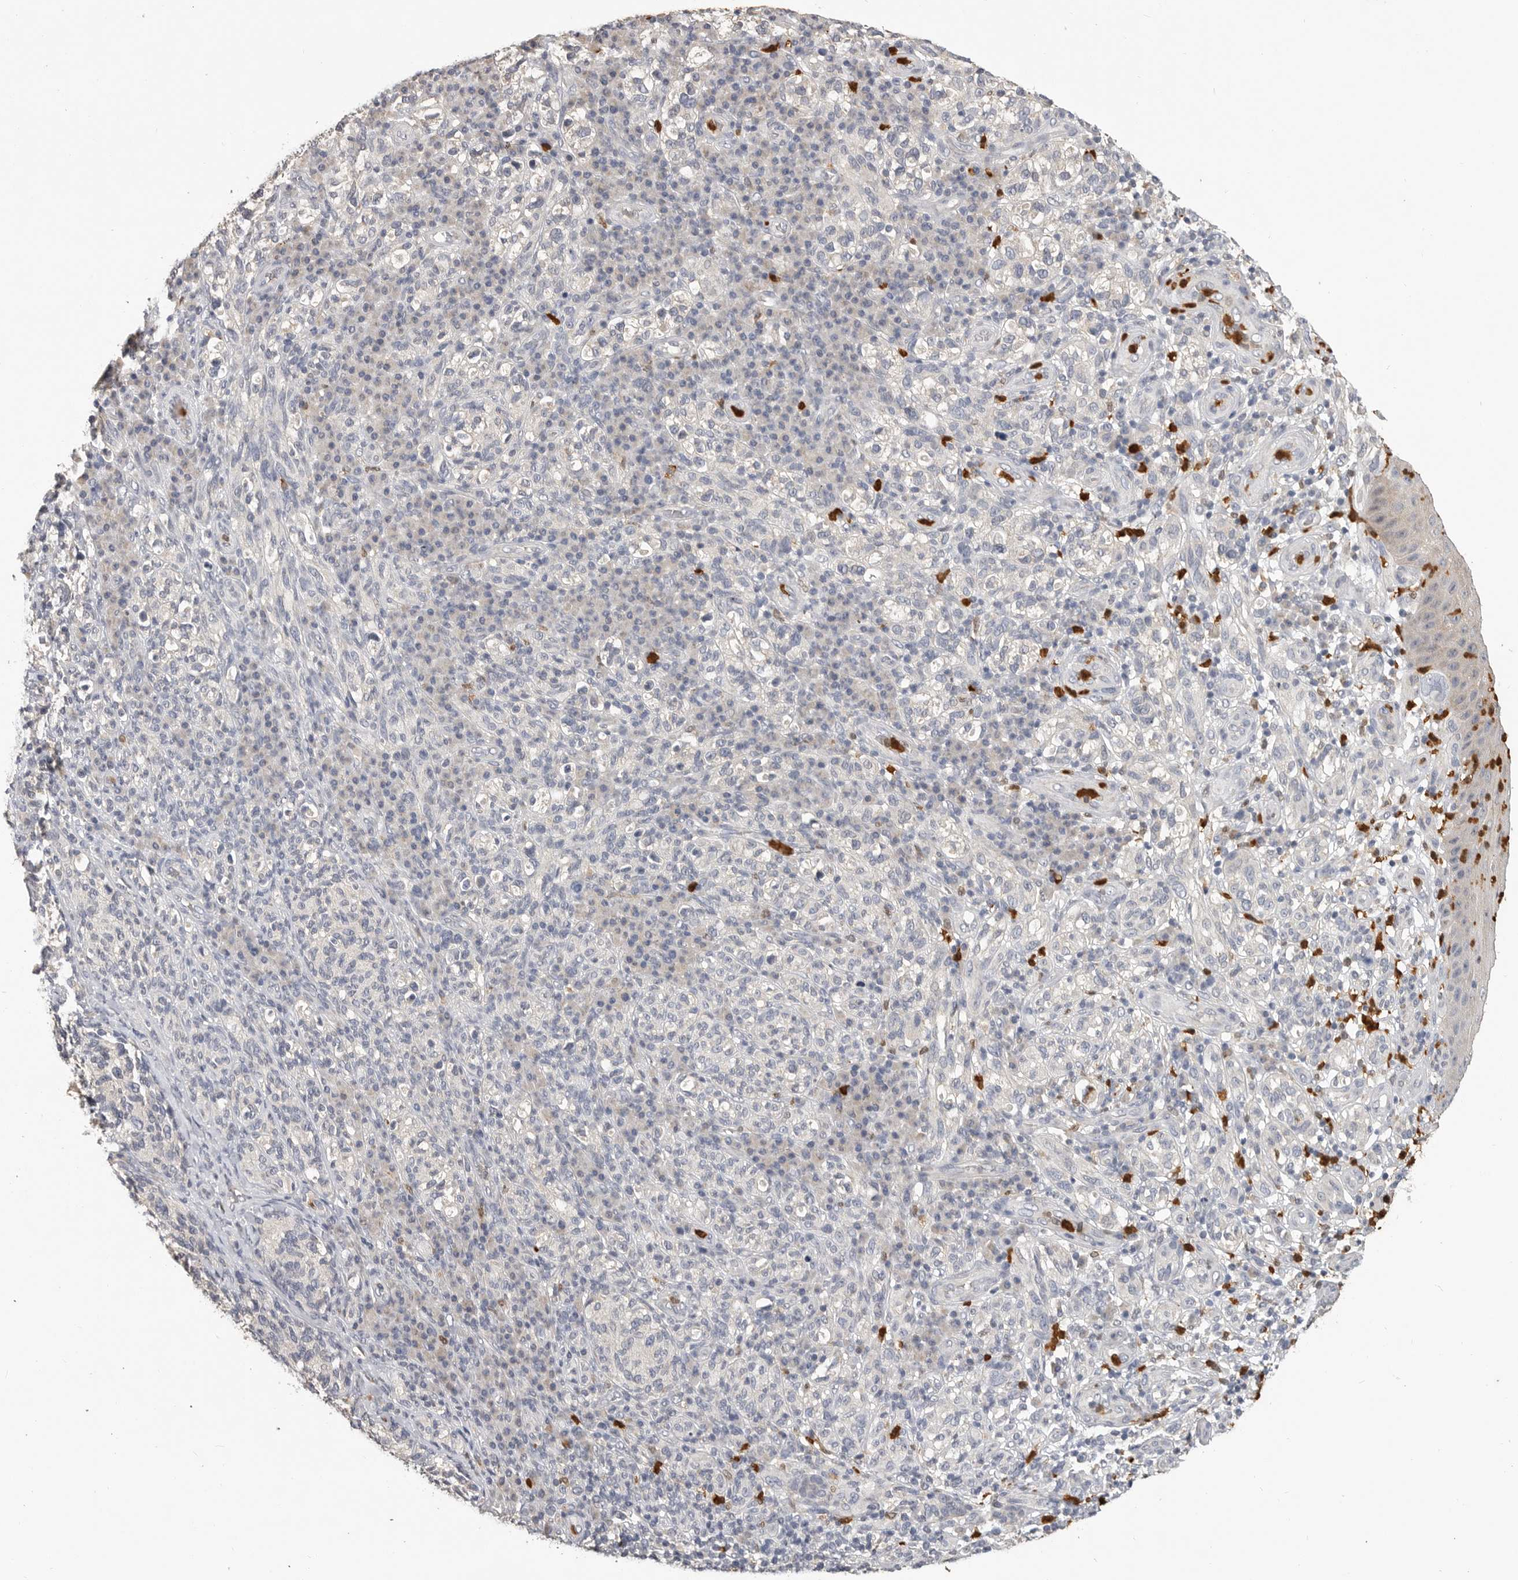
{"staining": {"intensity": "negative", "quantity": "none", "location": "none"}, "tissue": "melanoma", "cell_type": "Tumor cells", "image_type": "cancer", "snomed": [{"axis": "morphology", "description": "Malignant melanoma, NOS"}, {"axis": "topography", "description": "Skin"}], "caption": "Immunohistochemistry photomicrograph of human malignant melanoma stained for a protein (brown), which shows no staining in tumor cells.", "gene": "LTBR", "patient": {"sex": "female", "age": 73}}